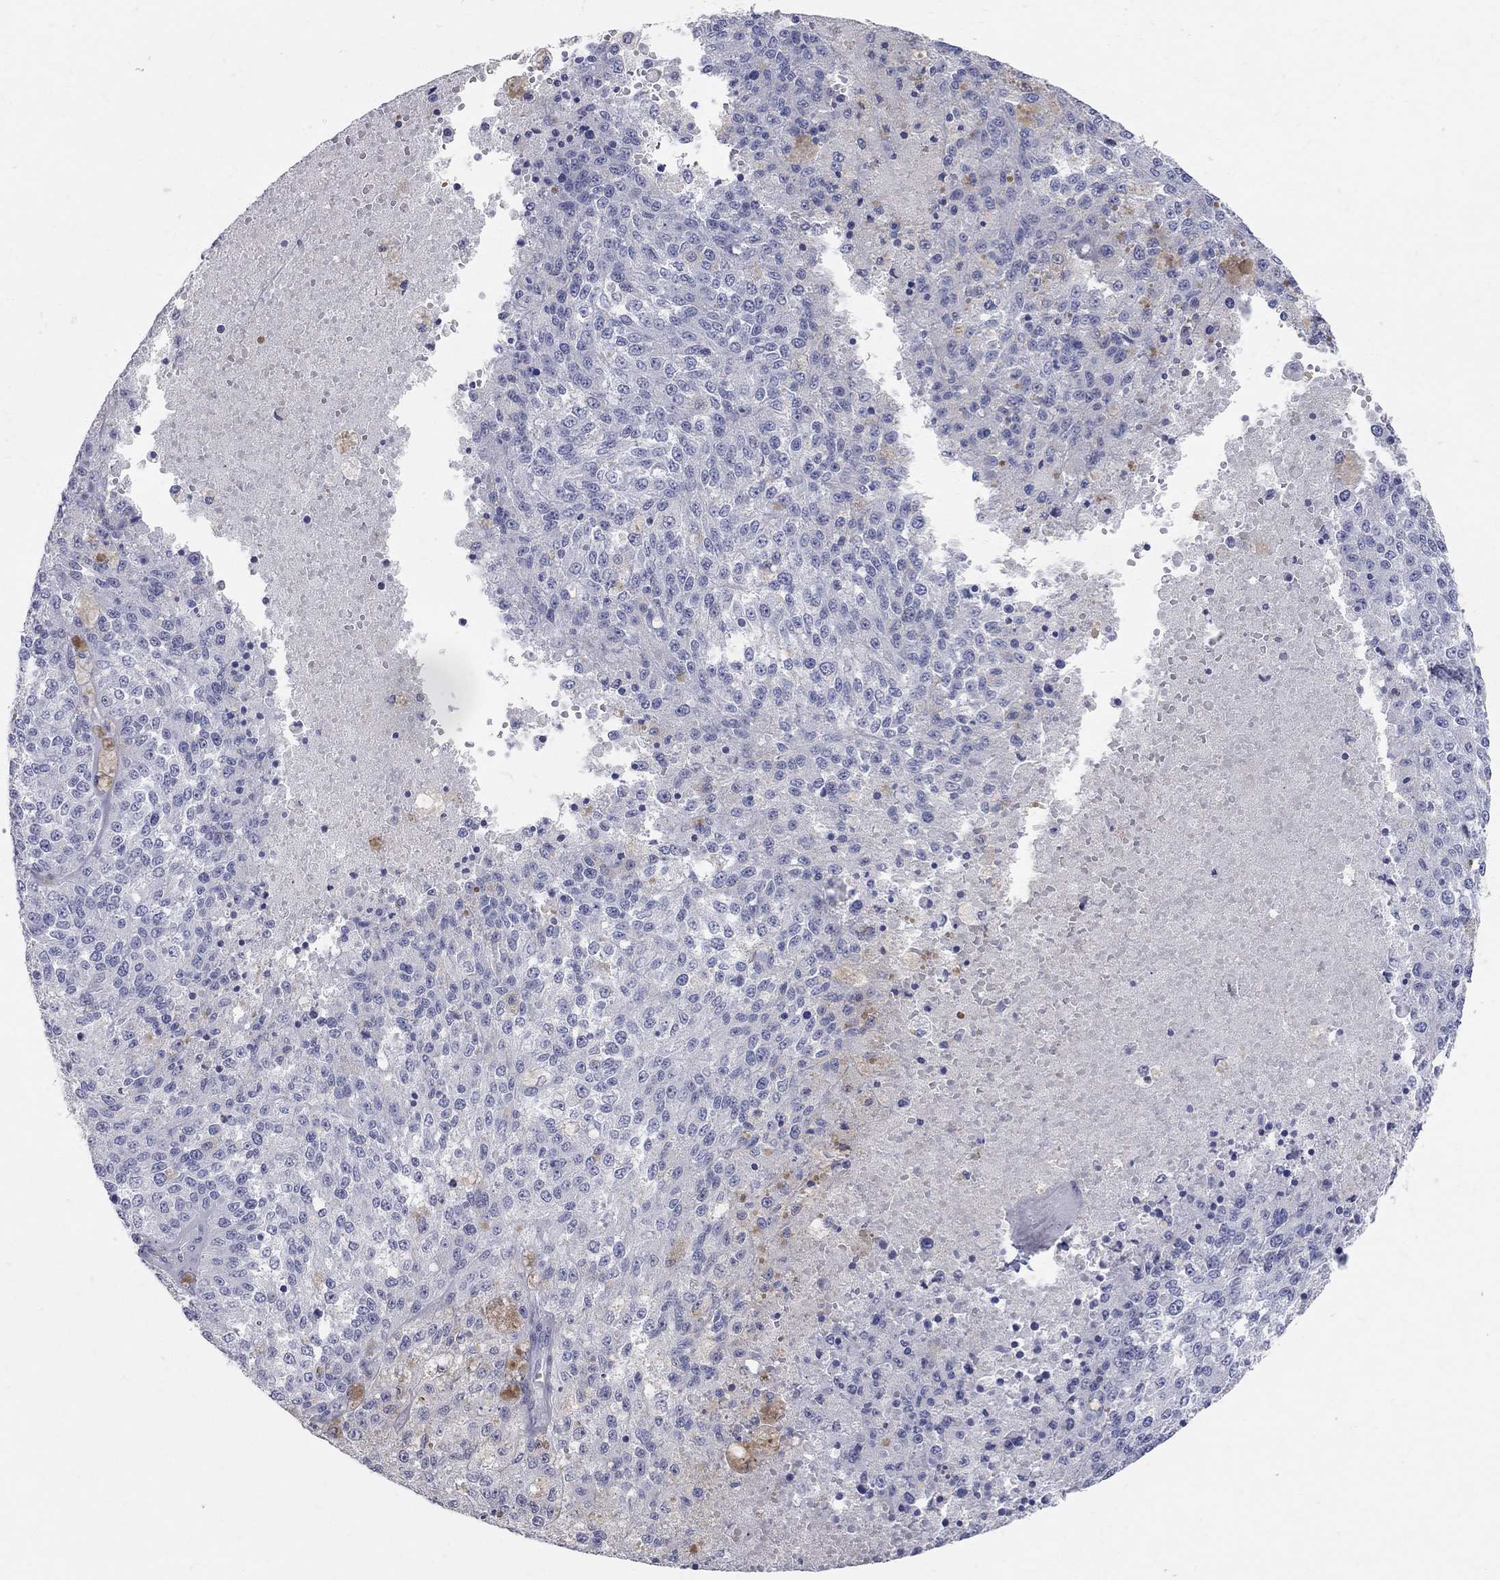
{"staining": {"intensity": "negative", "quantity": "none", "location": "none"}, "tissue": "melanoma", "cell_type": "Tumor cells", "image_type": "cancer", "snomed": [{"axis": "morphology", "description": "Malignant melanoma, Metastatic site"}, {"axis": "topography", "description": "Lymph node"}], "caption": "The histopathology image displays no significant expression in tumor cells of malignant melanoma (metastatic site).", "gene": "AOX1", "patient": {"sex": "female", "age": 64}}